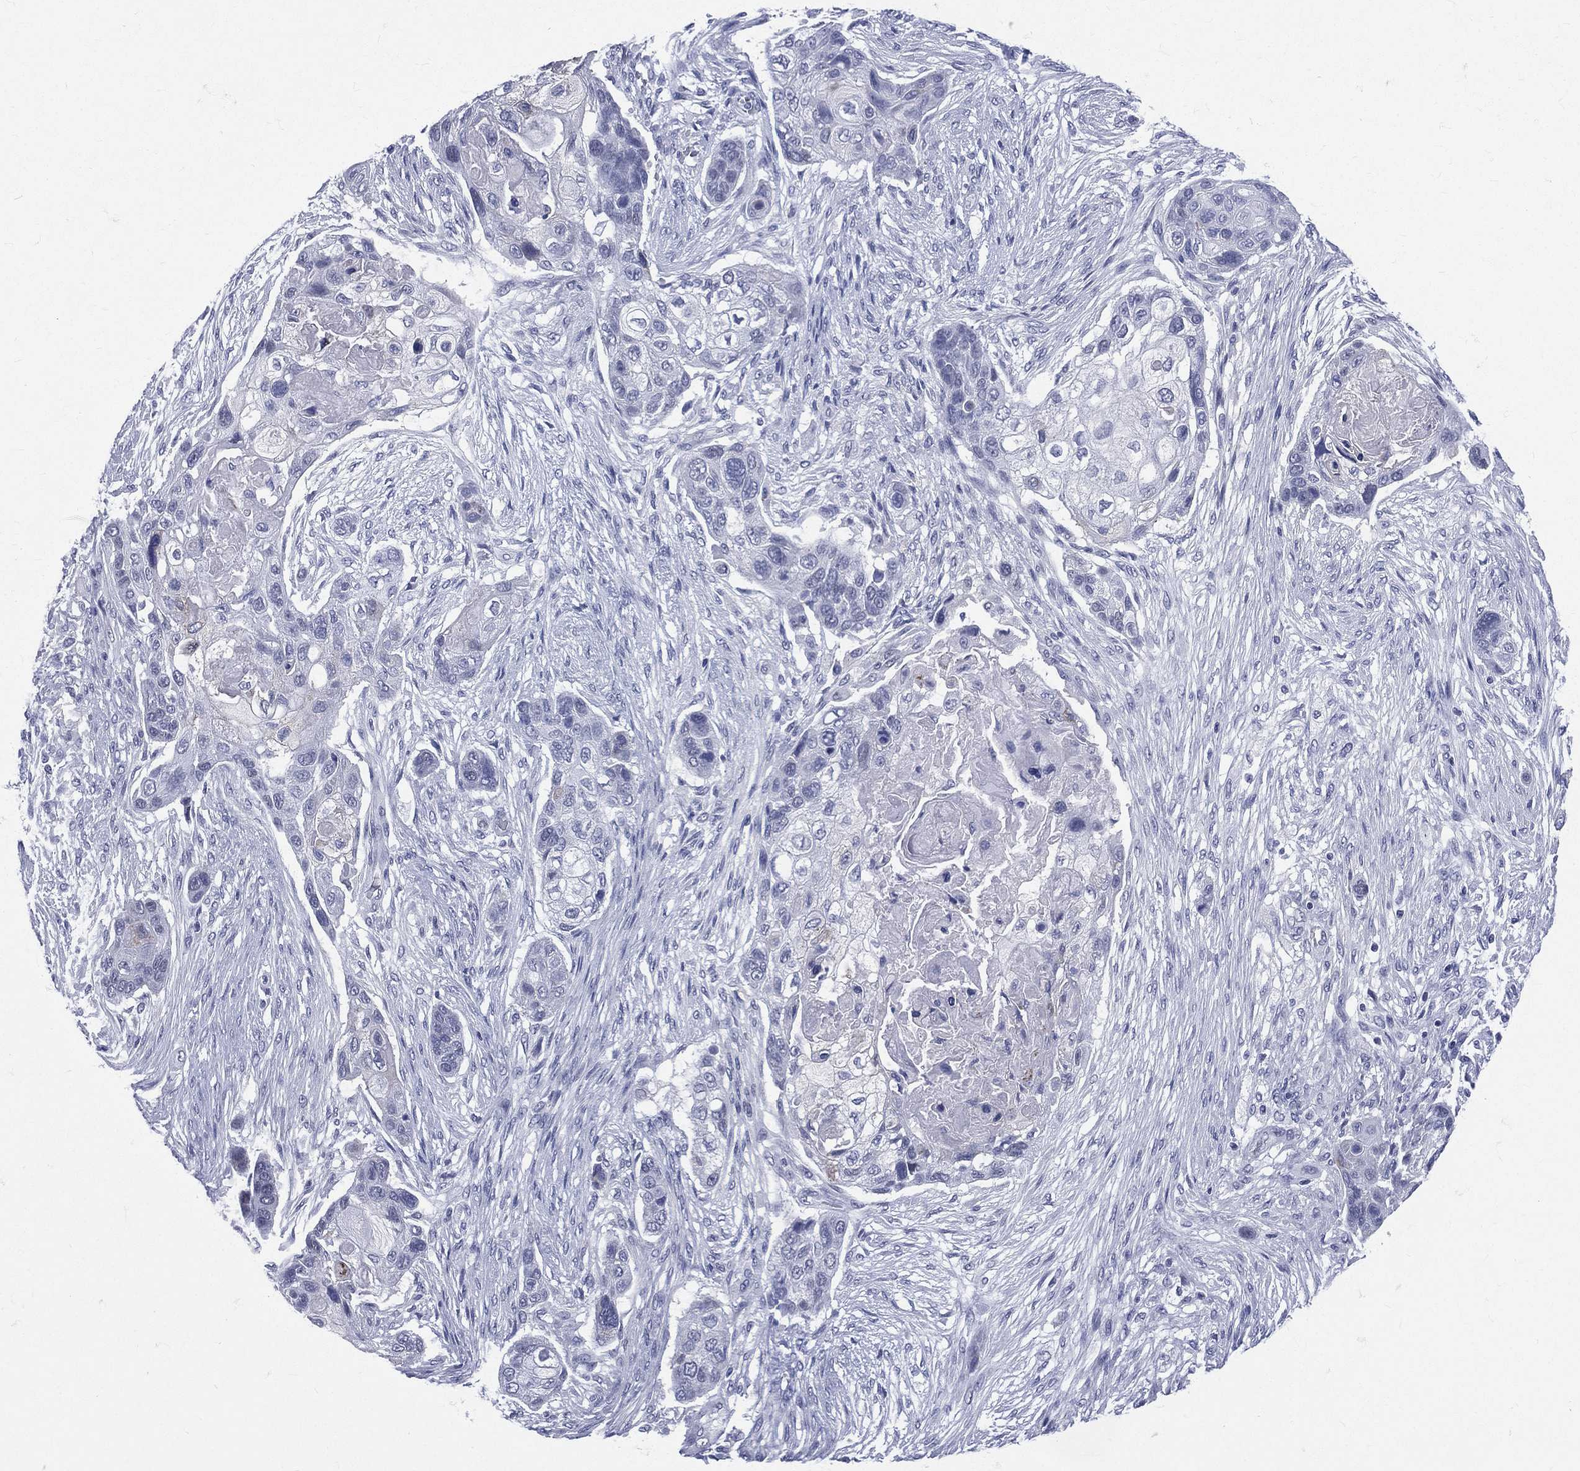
{"staining": {"intensity": "negative", "quantity": "none", "location": "none"}, "tissue": "lung cancer", "cell_type": "Tumor cells", "image_type": "cancer", "snomed": [{"axis": "morphology", "description": "Squamous cell carcinoma, NOS"}, {"axis": "topography", "description": "Lung"}], "caption": "Immunohistochemical staining of squamous cell carcinoma (lung) exhibits no significant staining in tumor cells.", "gene": "MLLT10", "patient": {"sex": "male", "age": 69}}